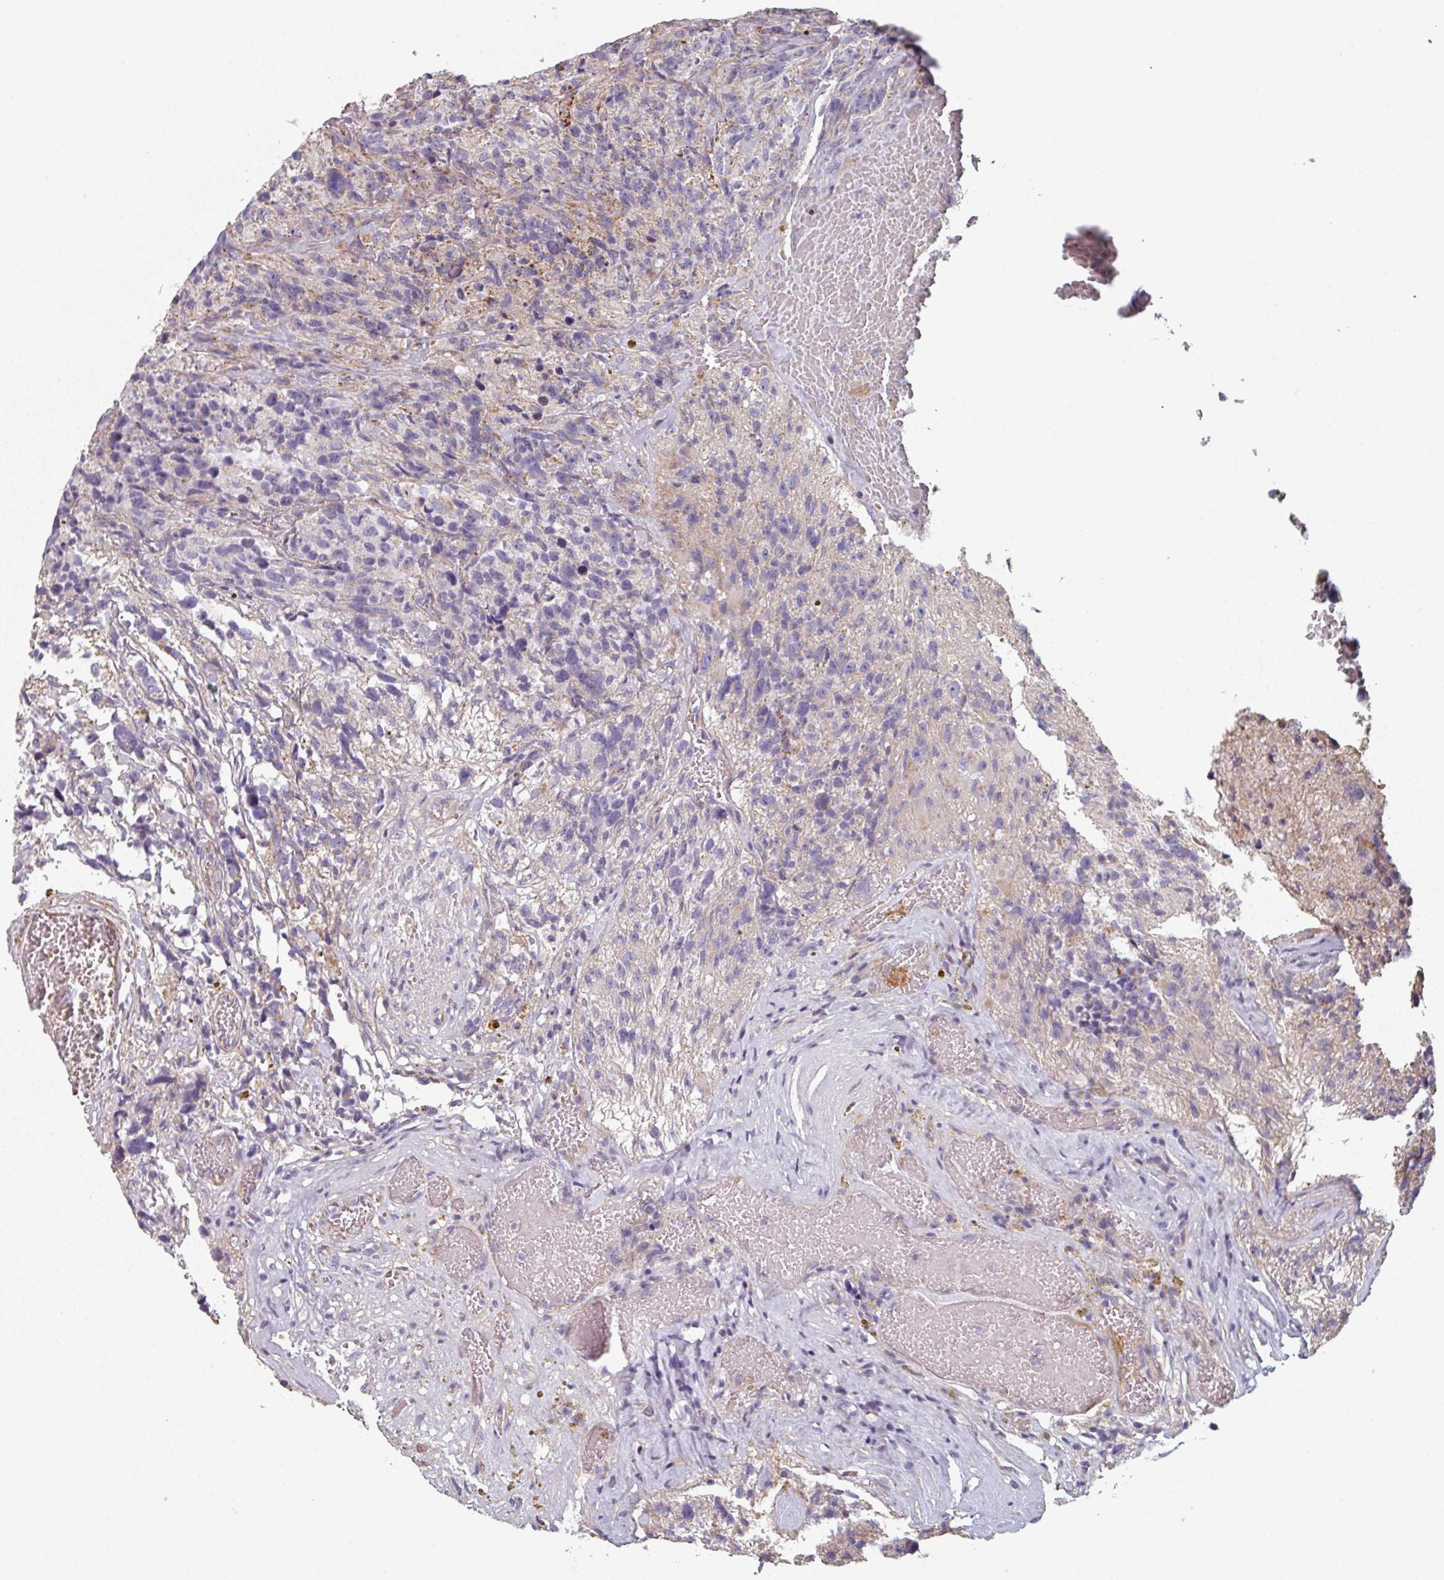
{"staining": {"intensity": "negative", "quantity": "none", "location": "none"}, "tissue": "glioma", "cell_type": "Tumor cells", "image_type": "cancer", "snomed": [{"axis": "morphology", "description": "Glioma, malignant, High grade"}, {"axis": "topography", "description": "Brain"}], "caption": "Tumor cells are negative for brown protein staining in glioma.", "gene": "GSTA4", "patient": {"sex": "male", "age": 69}}